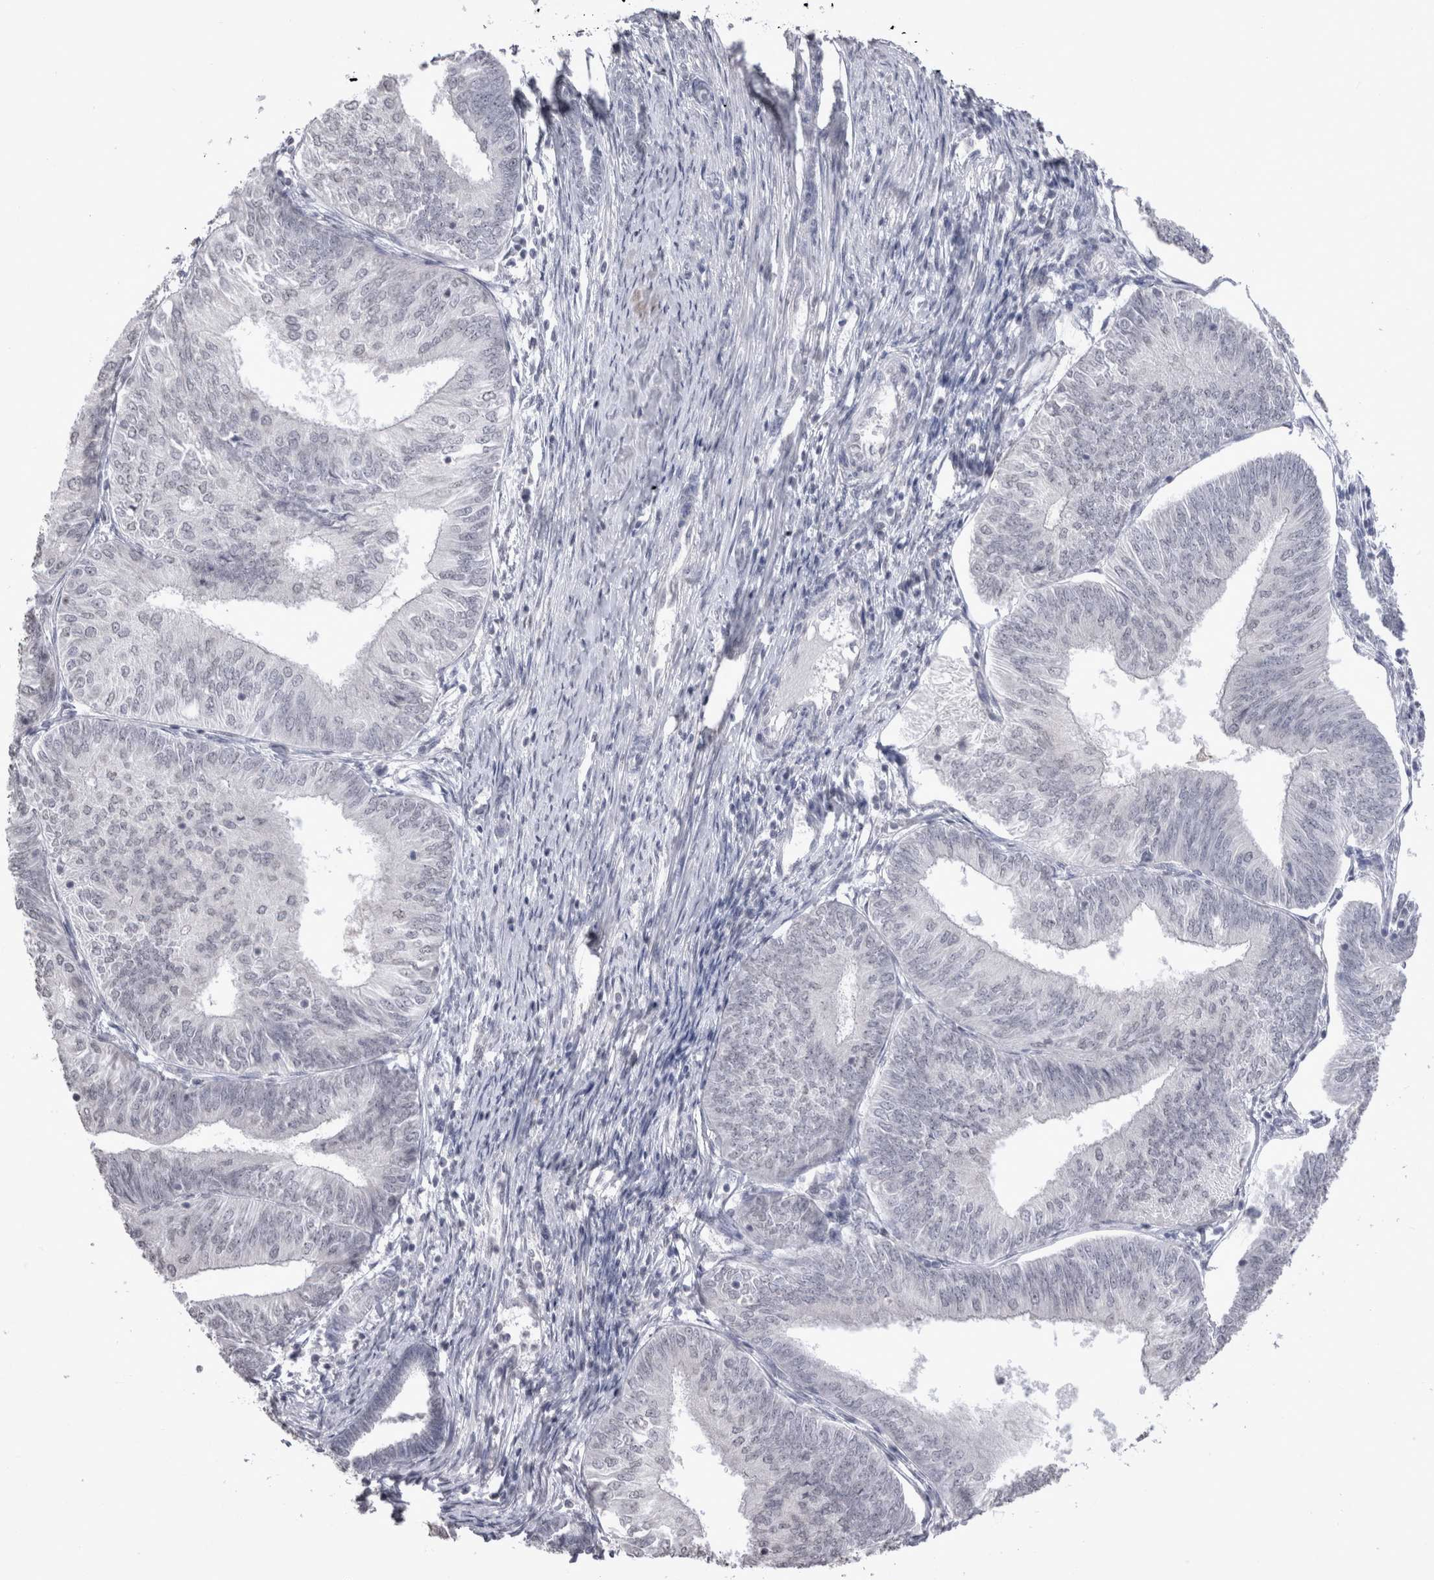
{"staining": {"intensity": "negative", "quantity": "none", "location": "none"}, "tissue": "endometrial cancer", "cell_type": "Tumor cells", "image_type": "cancer", "snomed": [{"axis": "morphology", "description": "Adenocarcinoma, NOS"}, {"axis": "topography", "description": "Endometrium"}], "caption": "IHC image of endometrial adenocarcinoma stained for a protein (brown), which displays no expression in tumor cells. (Brightfield microscopy of DAB immunohistochemistry at high magnification).", "gene": "DDX4", "patient": {"sex": "female", "age": 58}}